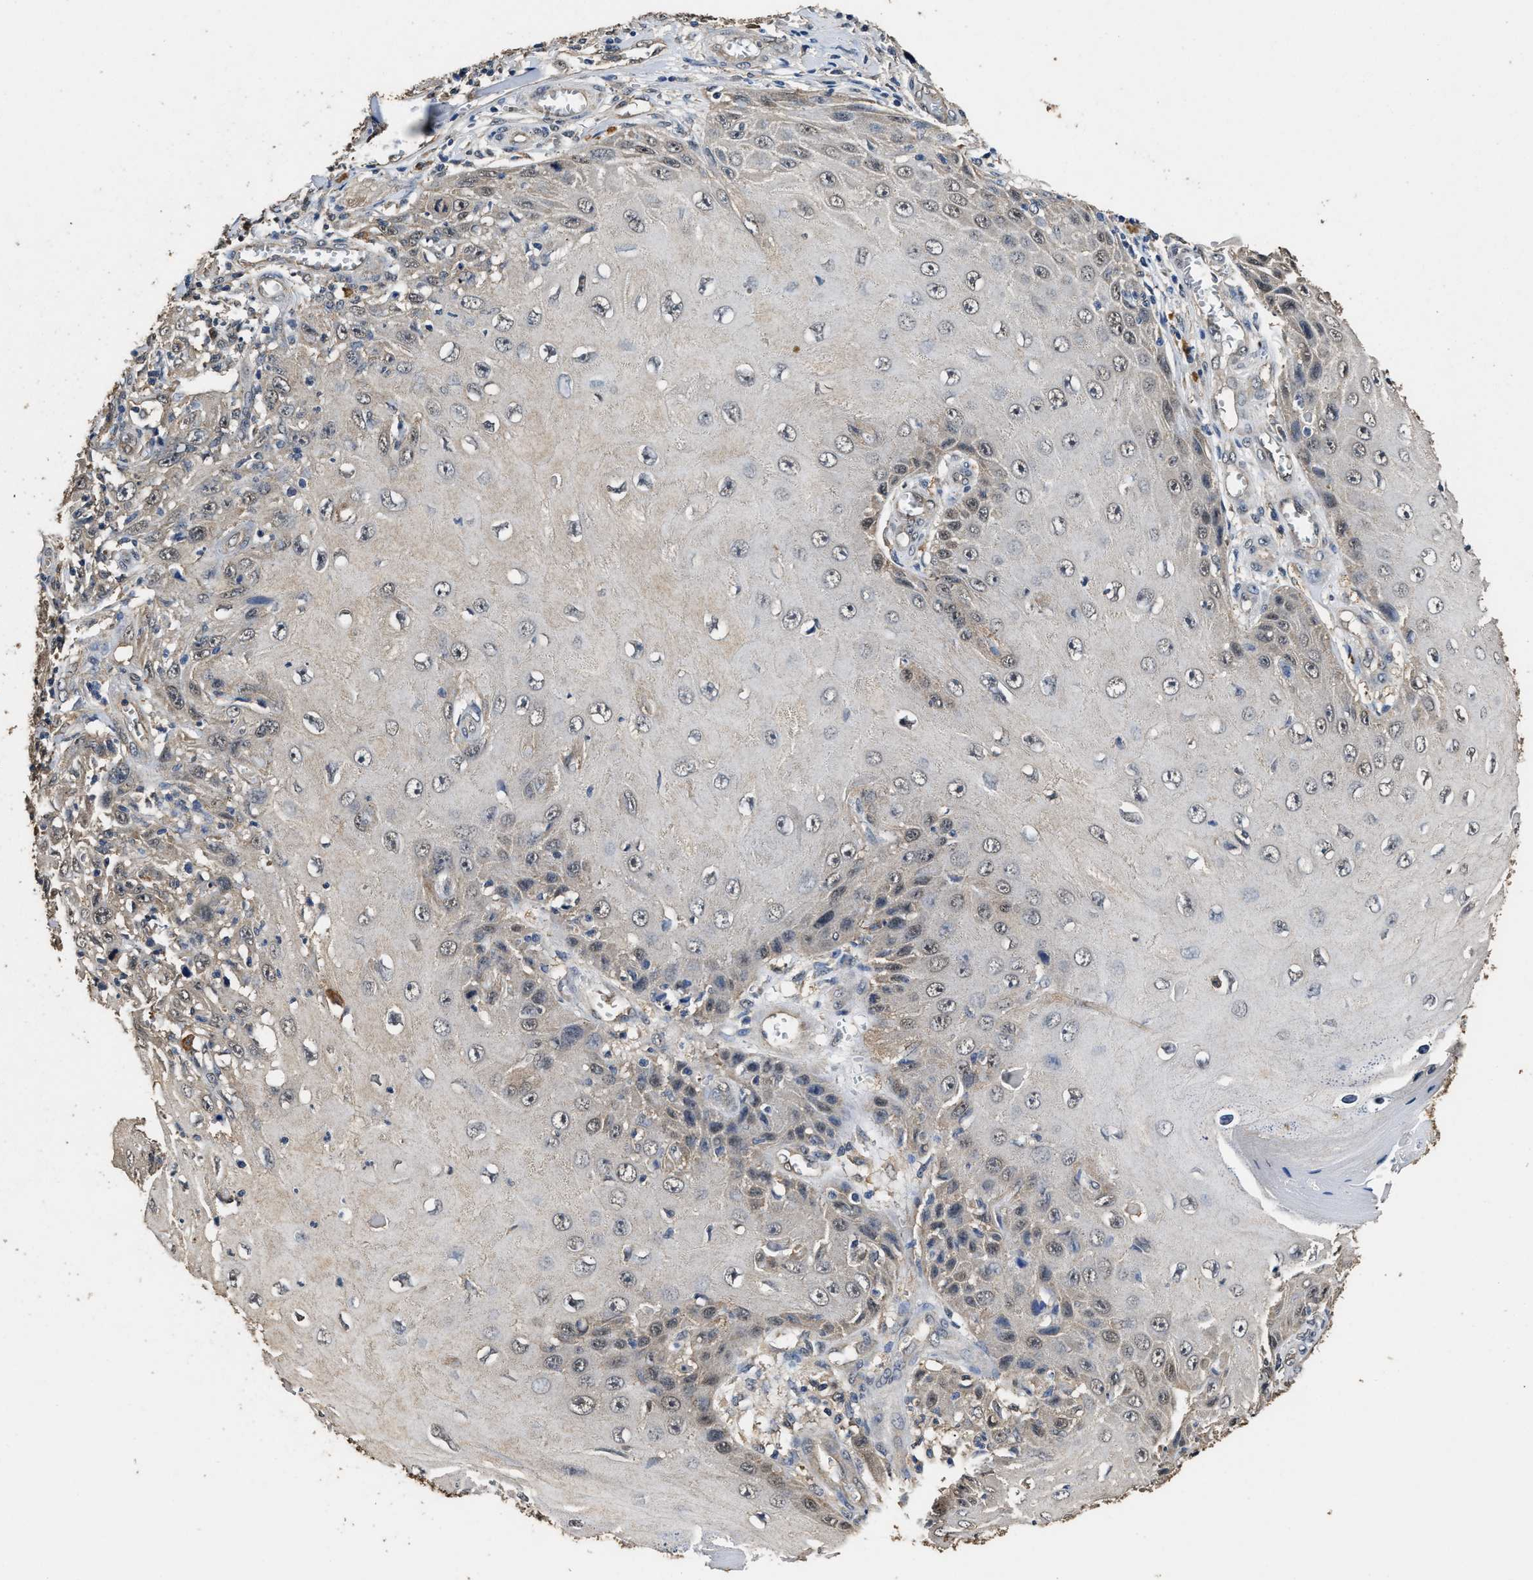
{"staining": {"intensity": "negative", "quantity": "none", "location": "none"}, "tissue": "skin cancer", "cell_type": "Tumor cells", "image_type": "cancer", "snomed": [{"axis": "morphology", "description": "Squamous cell carcinoma, NOS"}, {"axis": "topography", "description": "Skin"}], "caption": "This is an immunohistochemistry (IHC) photomicrograph of skin squamous cell carcinoma. There is no staining in tumor cells.", "gene": "YWHAE", "patient": {"sex": "female", "age": 73}}